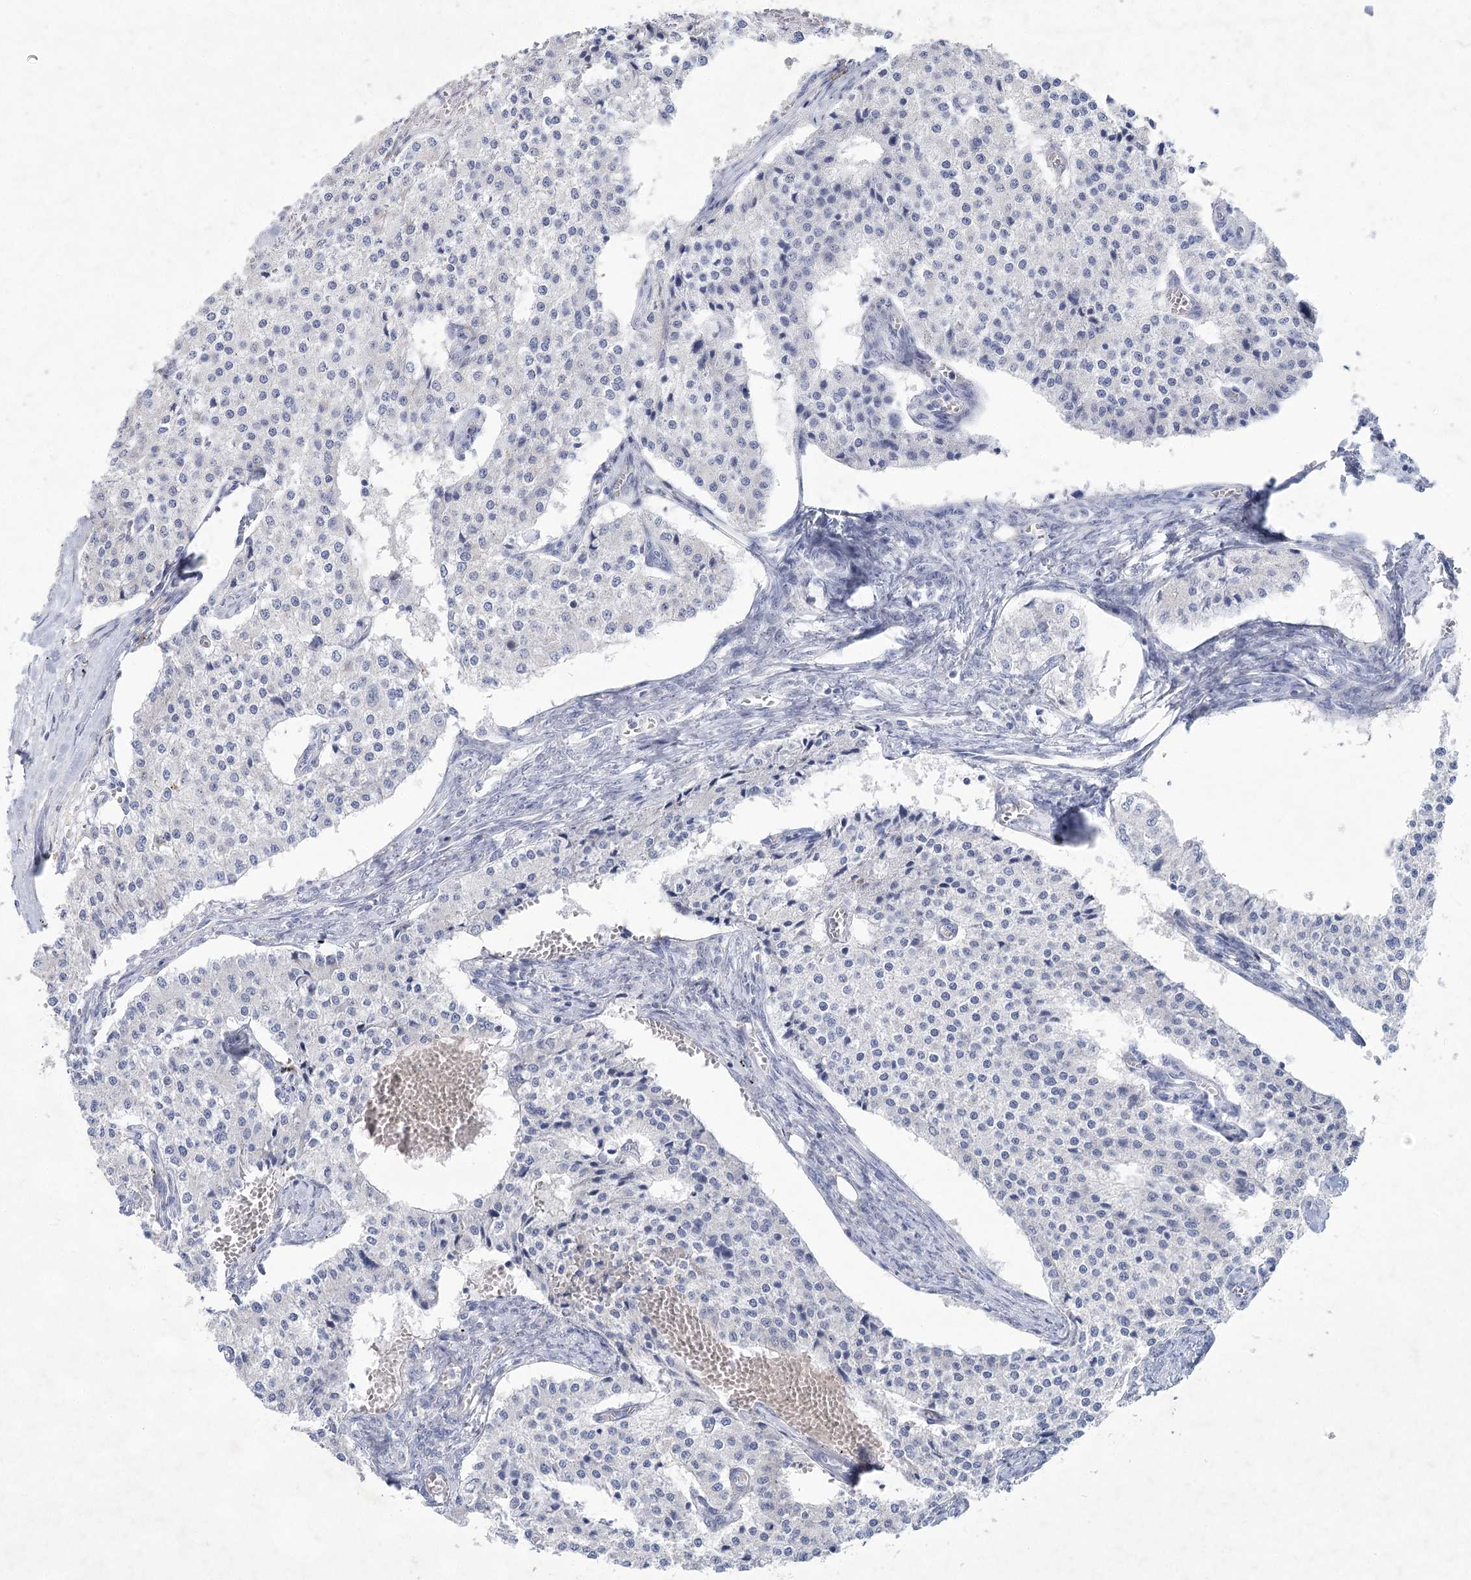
{"staining": {"intensity": "negative", "quantity": "none", "location": "none"}, "tissue": "carcinoid", "cell_type": "Tumor cells", "image_type": "cancer", "snomed": [{"axis": "morphology", "description": "Carcinoid, malignant, NOS"}, {"axis": "topography", "description": "Colon"}], "caption": "A photomicrograph of malignant carcinoid stained for a protein displays no brown staining in tumor cells. Nuclei are stained in blue.", "gene": "WDR74", "patient": {"sex": "female", "age": 52}}